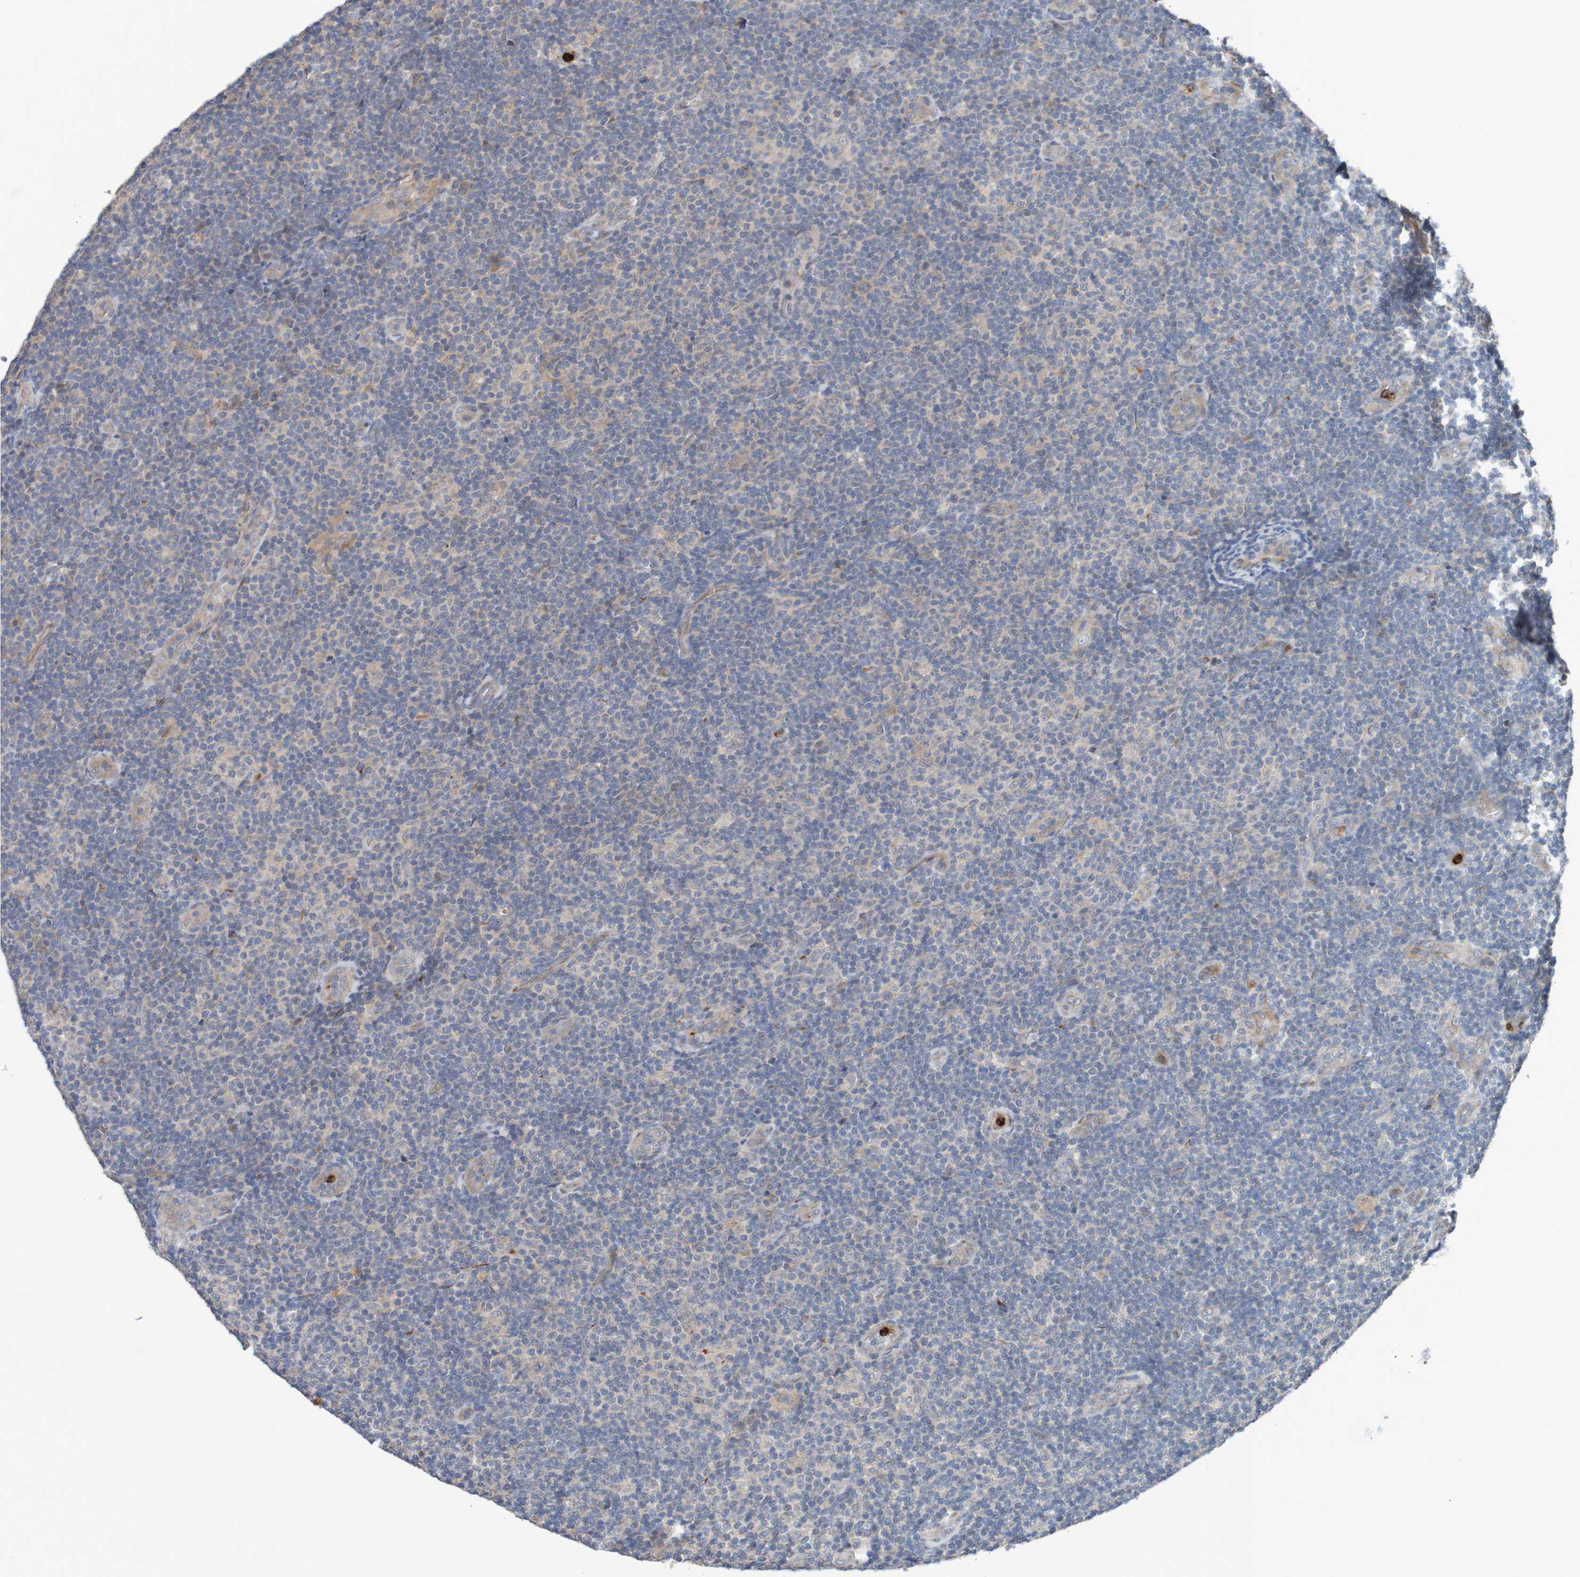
{"staining": {"intensity": "negative", "quantity": "none", "location": "none"}, "tissue": "lymphoma", "cell_type": "Tumor cells", "image_type": "cancer", "snomed": [{"axis": "morphology", "description": "Malignant lymphoma, non-Hodgkin's type, Low grade"}, {"axis": "topography", "description": "Lymph node"}], "caption": "The image displays no significant expression in tumor cells of lymphoma.", "gene": "ST8SIA6", "patient": {"sex": "male", "age": 83}}